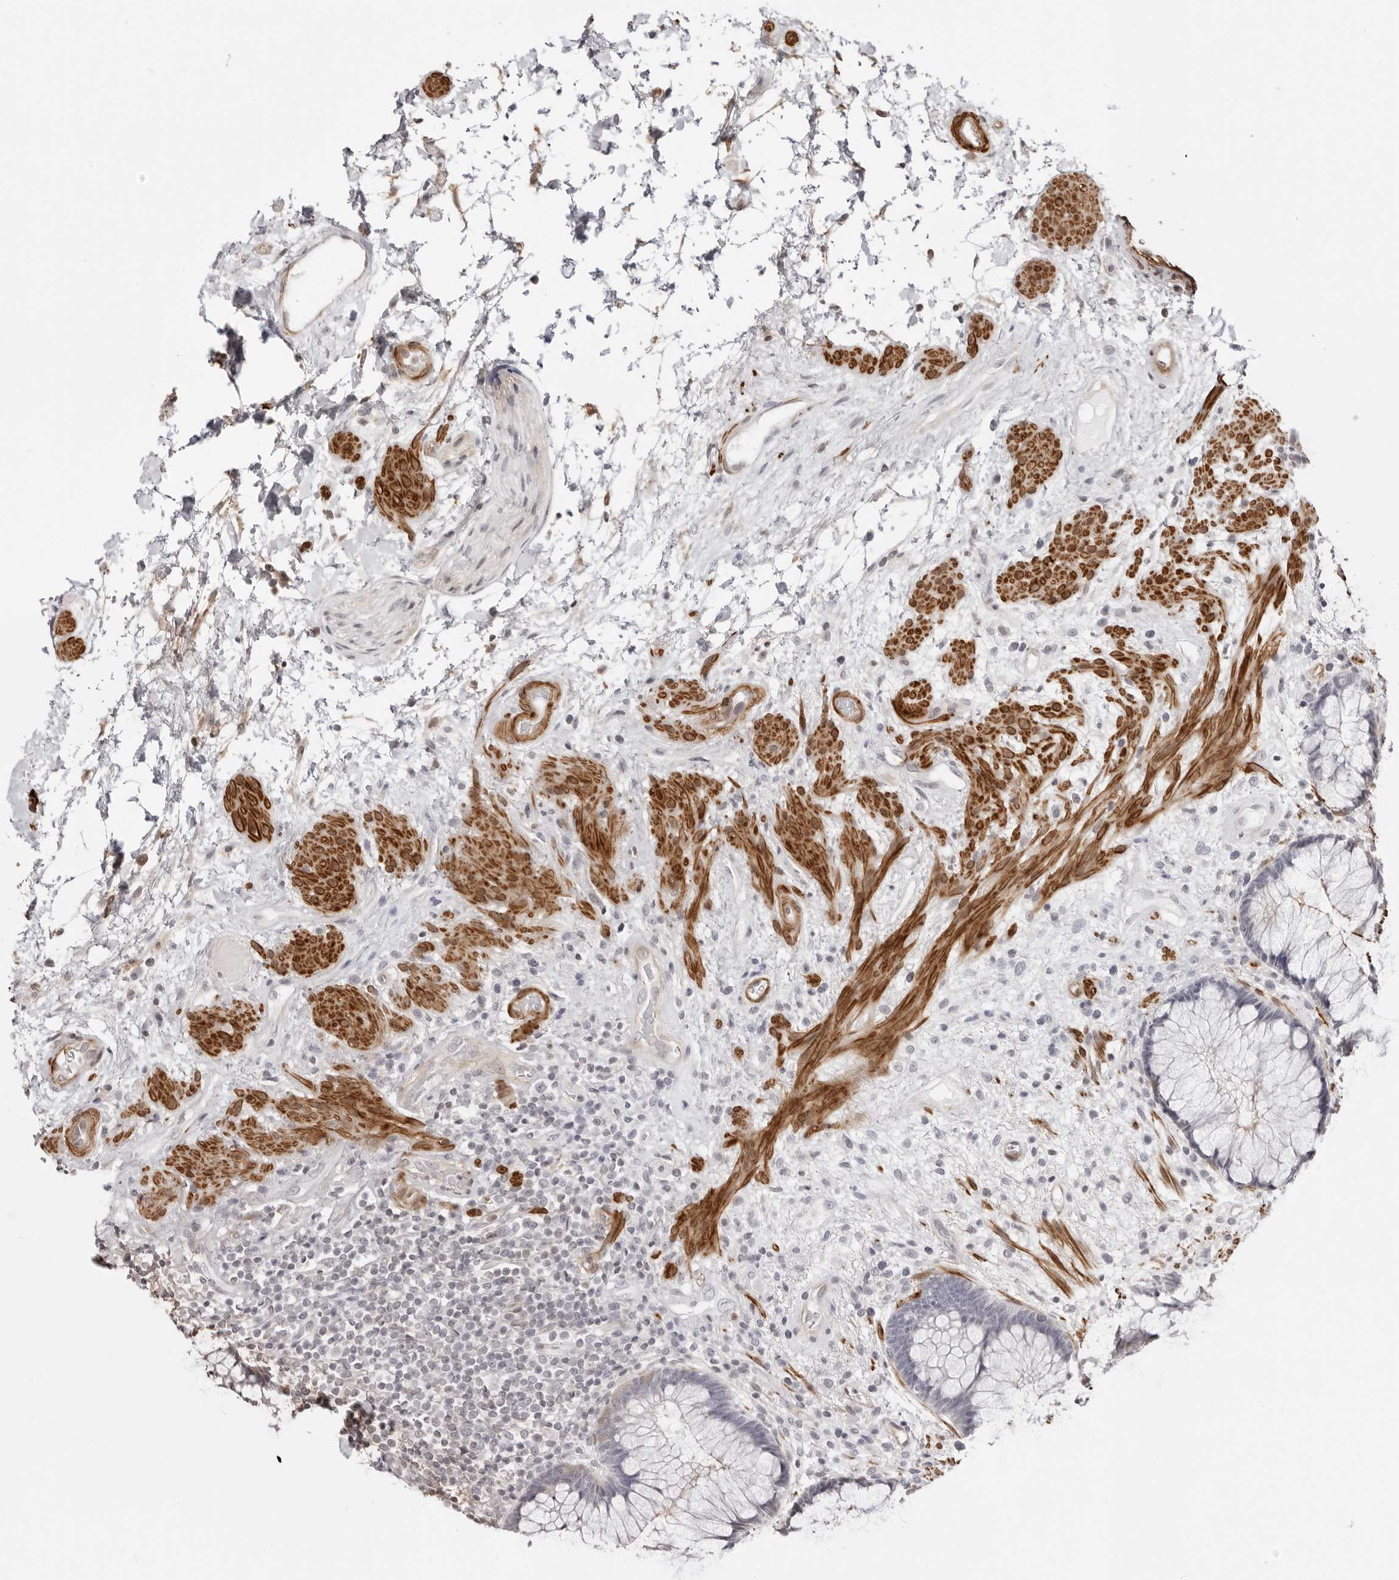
{"staining": {"intensity": "moderate", "quantity": "<25%", "location": "cytoplasmic/membranous"}, "tissue": "rectum", "cell_type": "Glandular cells", "image_type": "normal", "snomed": [{"axis": "morphology", "description": "Normal tissue, NOS"}, {"axis": "topography", "description": "Rectum"}], "caption": "Immunohistochemical staining of benign rectum reveals low levels of moderate cytoplasmic/membranous staining in about <25% of glandular cells.", "gene": "UNK", "patient": {"sex": "male", "age": 51}}